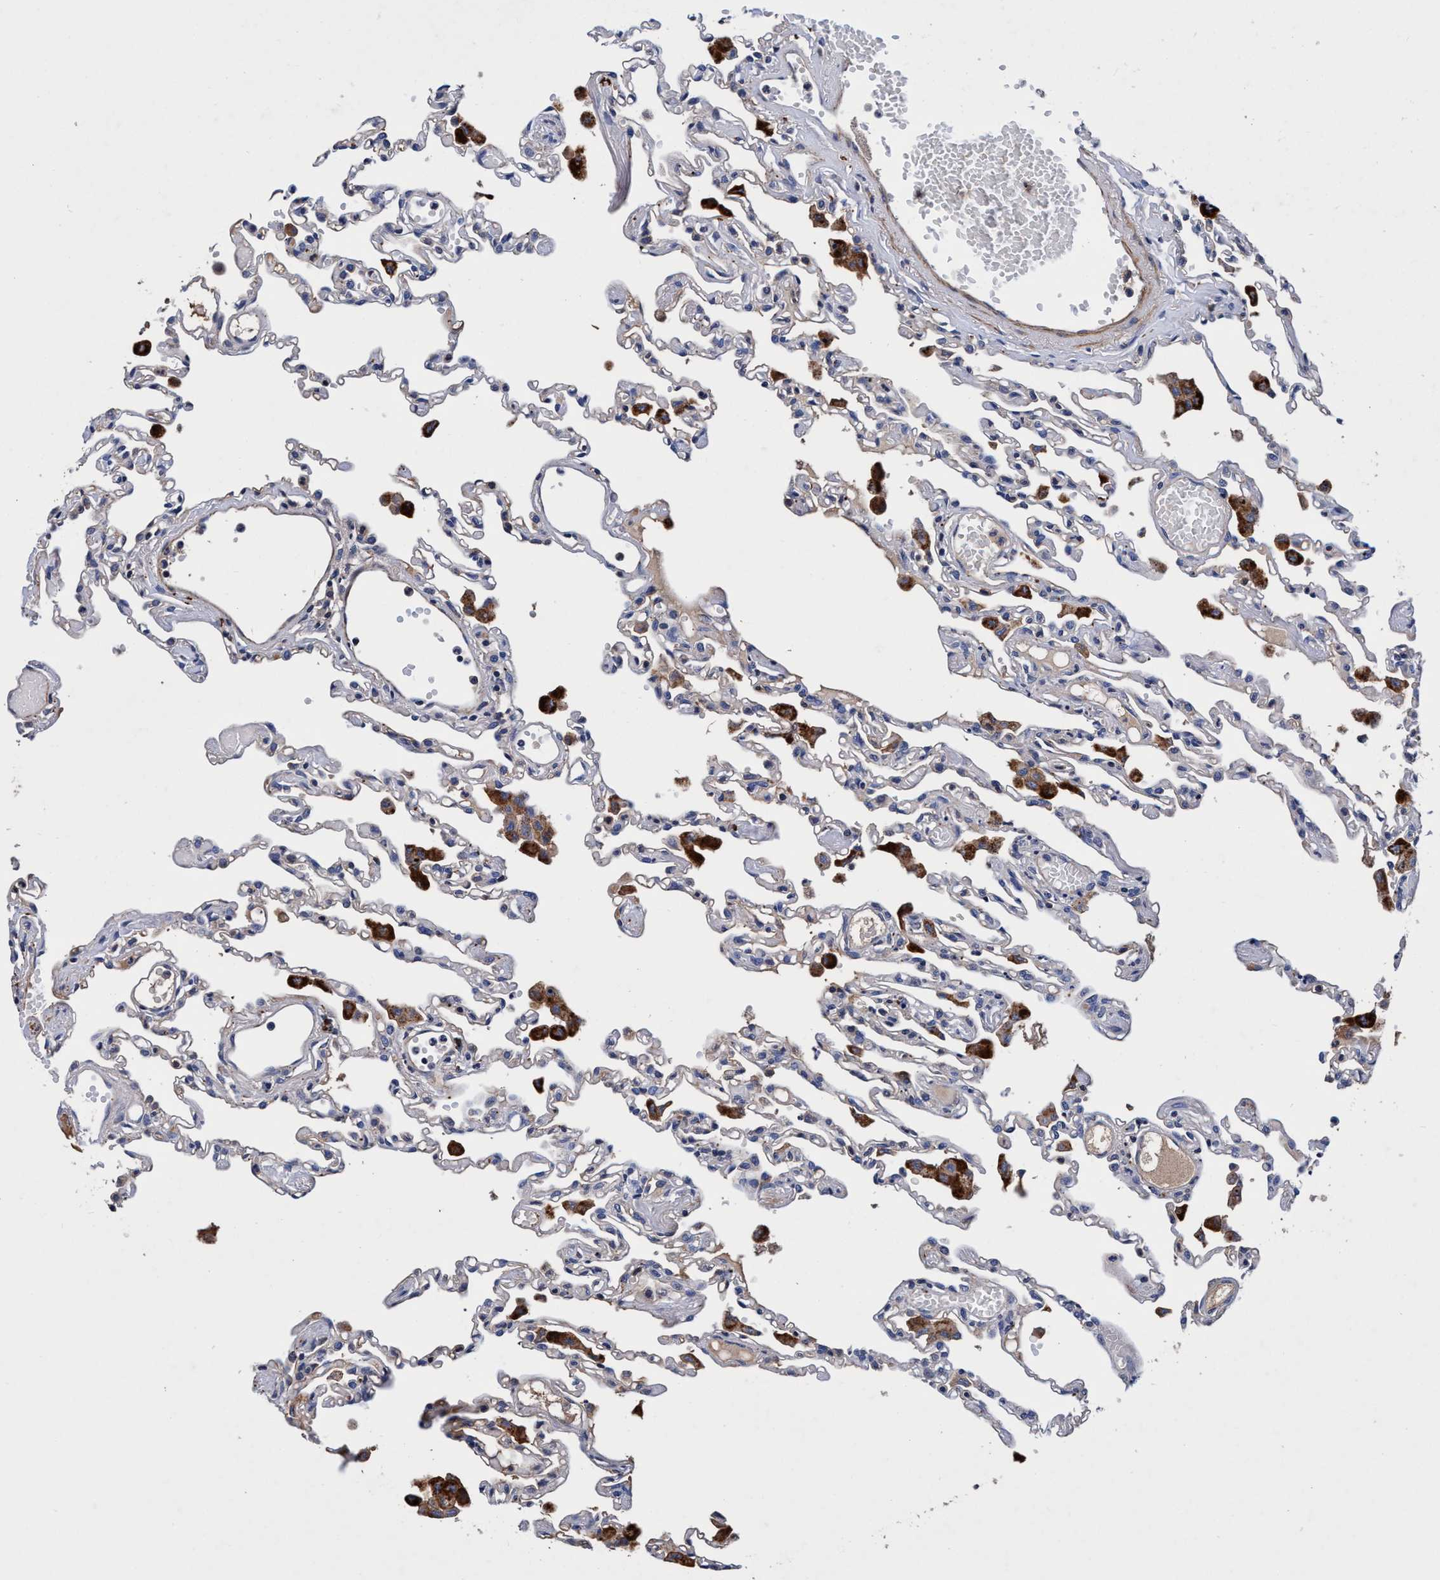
{"staining": {"intensity": "weak", "quantity": "<25%", "location": "cytoplasmic/membranous"}, "tissue": "lung", "cell_type": "Alveolar cells", "image_type": "normal", "snomed": [{"axis": "morphology", "description": "Normal tissue, NOS"}, {"axis": "topography", "description": "Bronchus"}, {"axis": "topography", "description": "Lung"}], "caption": "This is an immunohistochemistry photomicrograph of benign lung. There is no expression in alveolar cells.", "gene": "RNF208", "patient": {"sex": "female", "age": 49}}